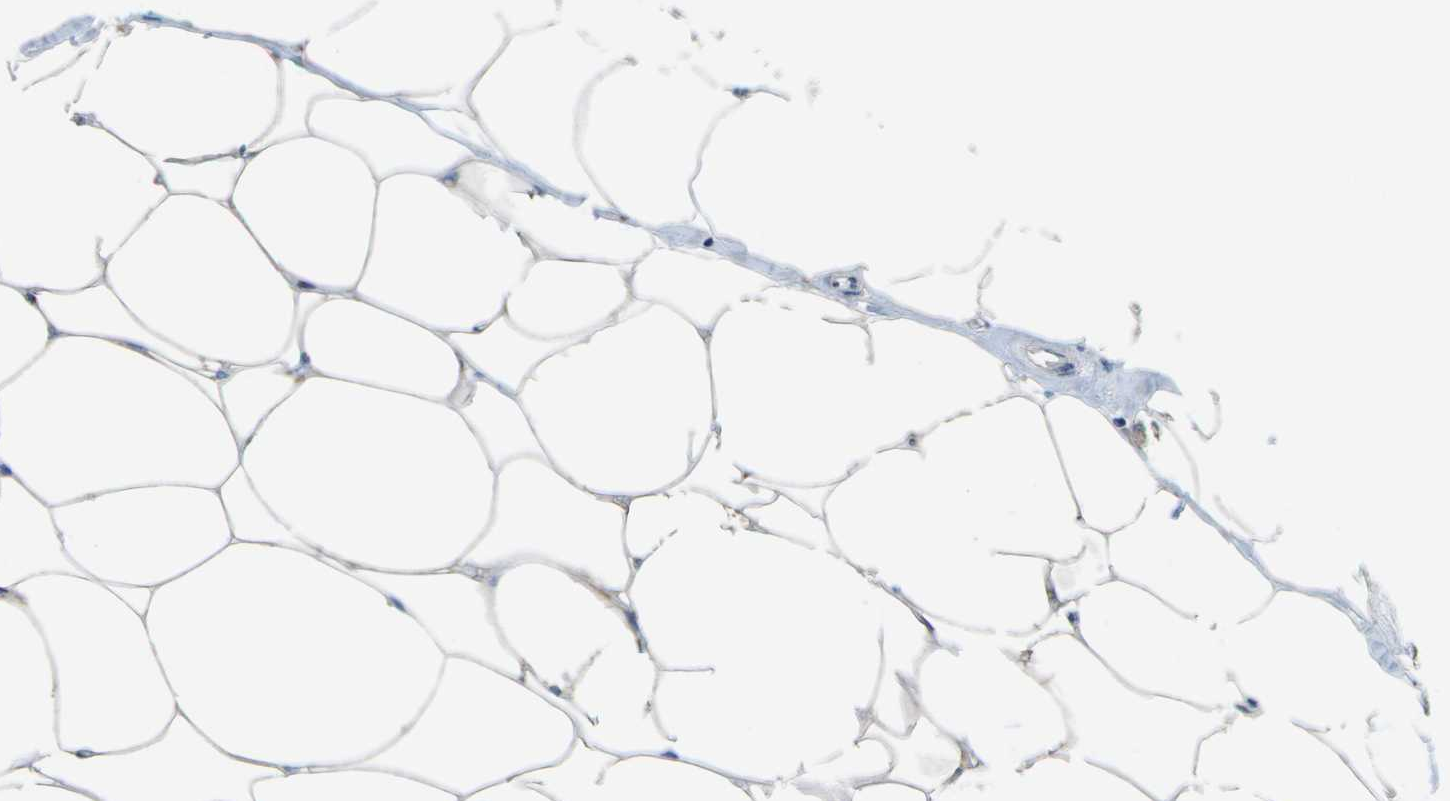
{"staining": {"intensity": "moderate", "quantity": ">75%", "location": "cytoplasmic/membranous"}, "tissue": "breast cancer", "cell_type": "Tumor cells", "image_type": "cancer", "snomed": [{"axis": "morphology", "description": "Lobular carcinoma"}, {"axis": "topography", "description": "Breast"}], "caption": "Protein positivity by immunohistochemistry (IHC) displays moderate cytoplasmic/membranous expression in about >75% of tumor cells in lobular carcinoma (breast).", "gene": "QSOX2", "patient": {"sex": "female", "age": 51}}